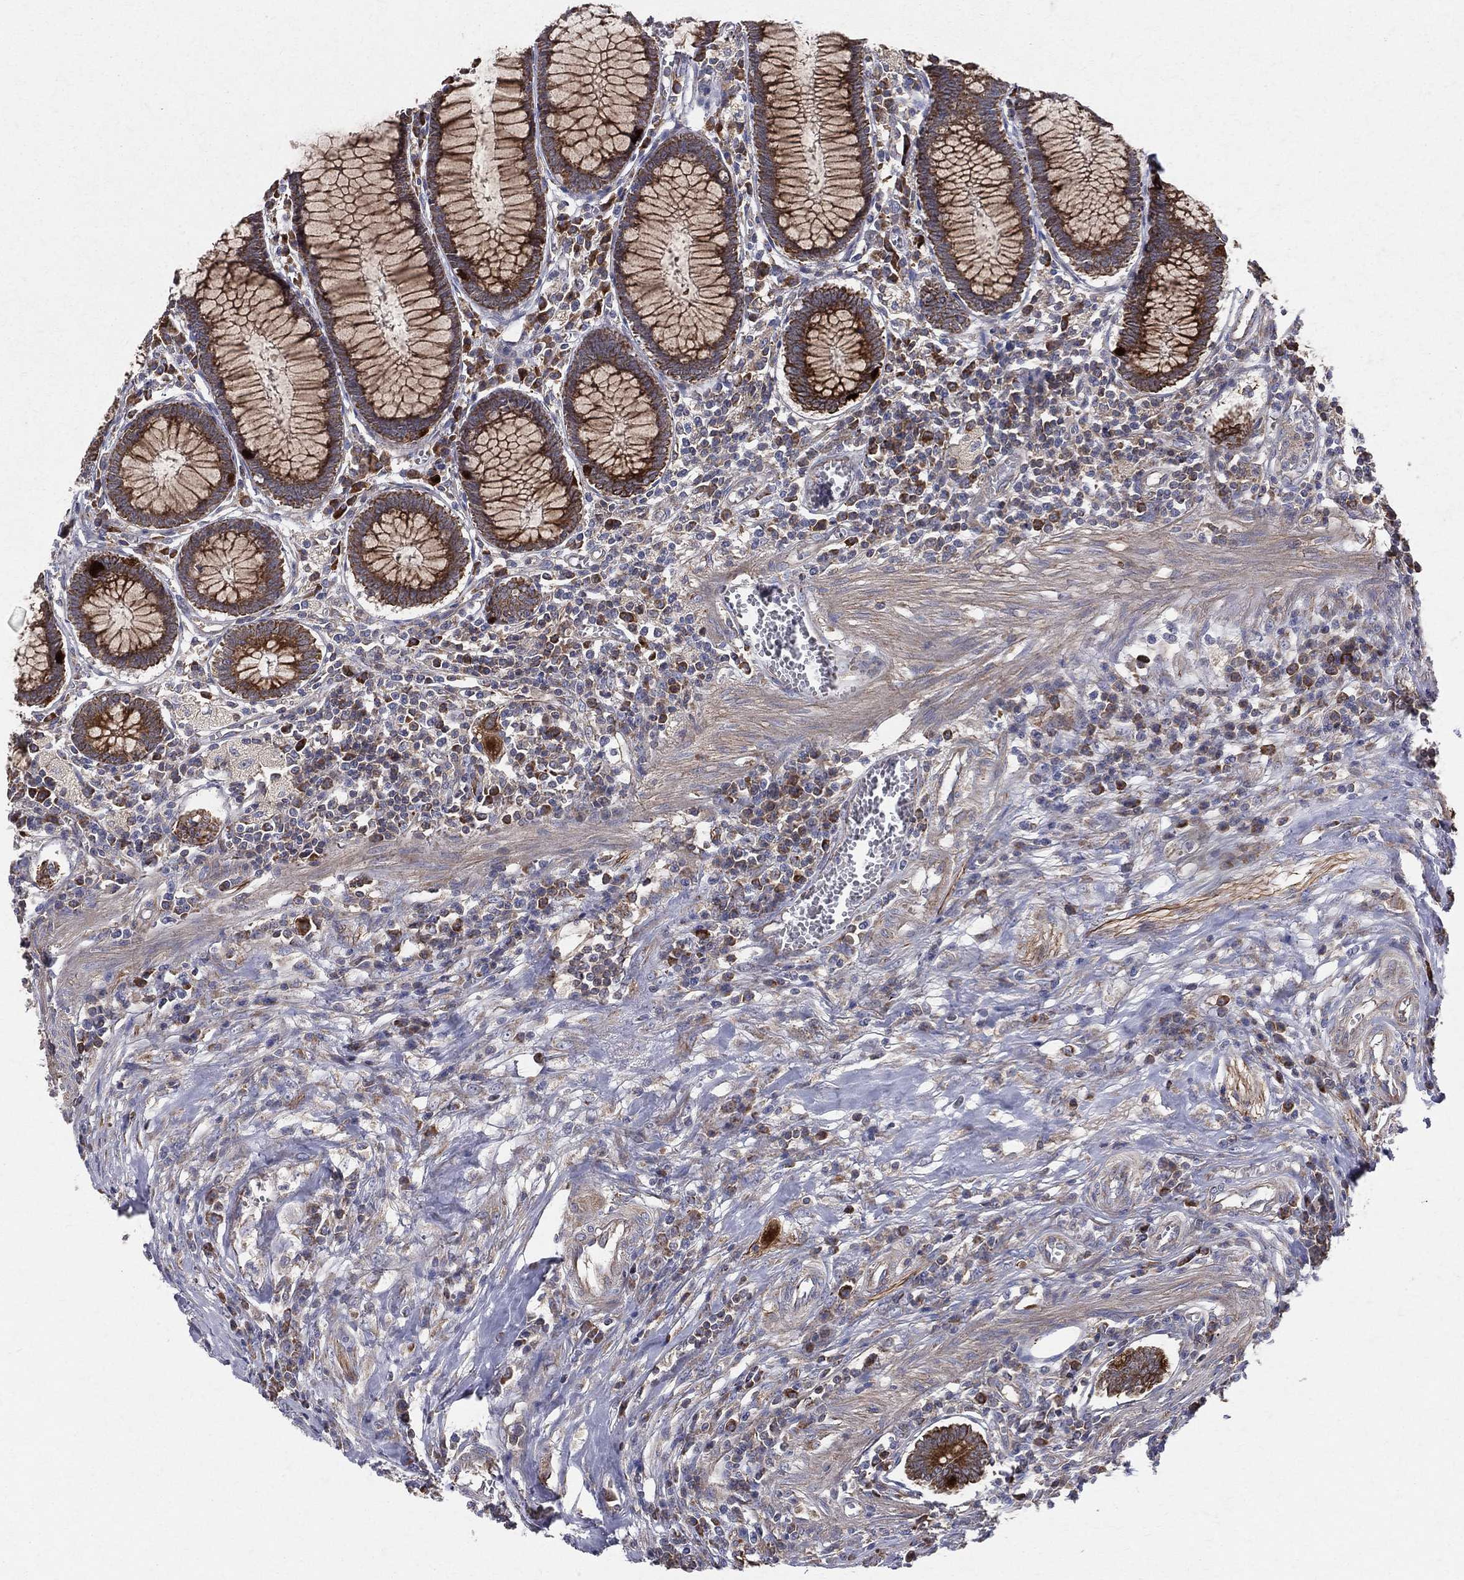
{"staining": {"intensity": "moderate", "quantity": "25%-75%", "location": "cytoplasmic/membranous"}, "tissue": "colon", "cell_type": "Endothelial cells", "image_type": "normal", "snomed": [{"axis": "morphology", "description": "Normal tissue, NOS"}, {"axis": "topography", "description": "Colon"}], "caption": "DAB (3,3'-diaminobenzidine) immunohistochemical staining of normal human colon shows moderate cytoplasmic/membranous protein positivity in about 25%-75% of endothelial cells.", "gene": "MIX23", "patient": {"sex": "male", "age": 65}}